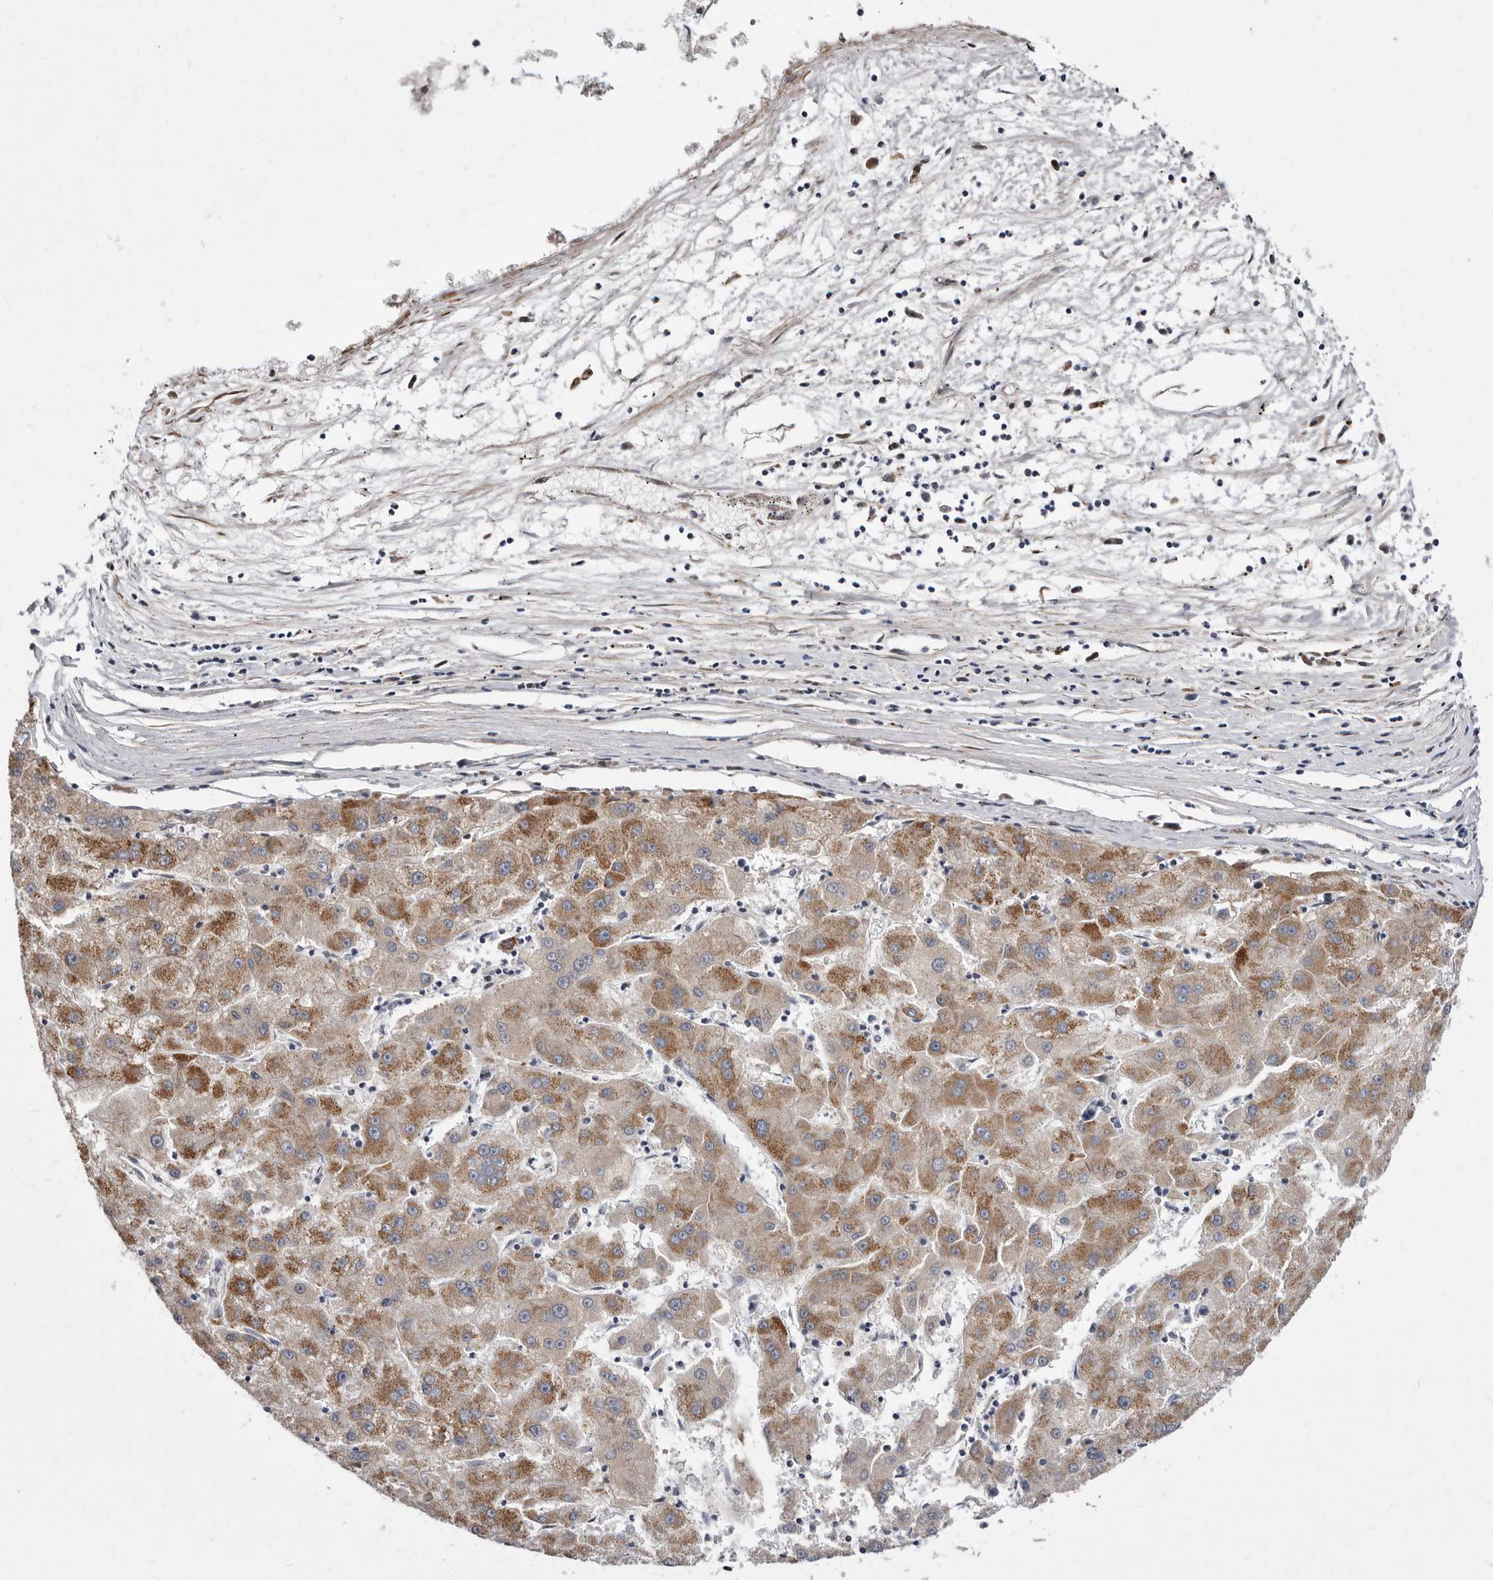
{"staining": {"intensity": "moderate", "quantity": ">75%", "location": "cytoplasmic/membranous"}, "tissue": "liver cancer", "cell_type": "Tumor cells", "image_type": "cancer", "snomed": [{"axis": "morphology", "description": "Carcinoma, Hepatocellular, NOS"}, {"axis": "topography", "description": "Liver"}], "caption": "Brown immunohistochemical staining in liver hepatocellular carcinoma exhibits moderate cytoplasmic/membranous positivity in approximately >75% of tumor cells.", "gene": "NUBPL", "patient": {"sex": "male", "age": 72}}